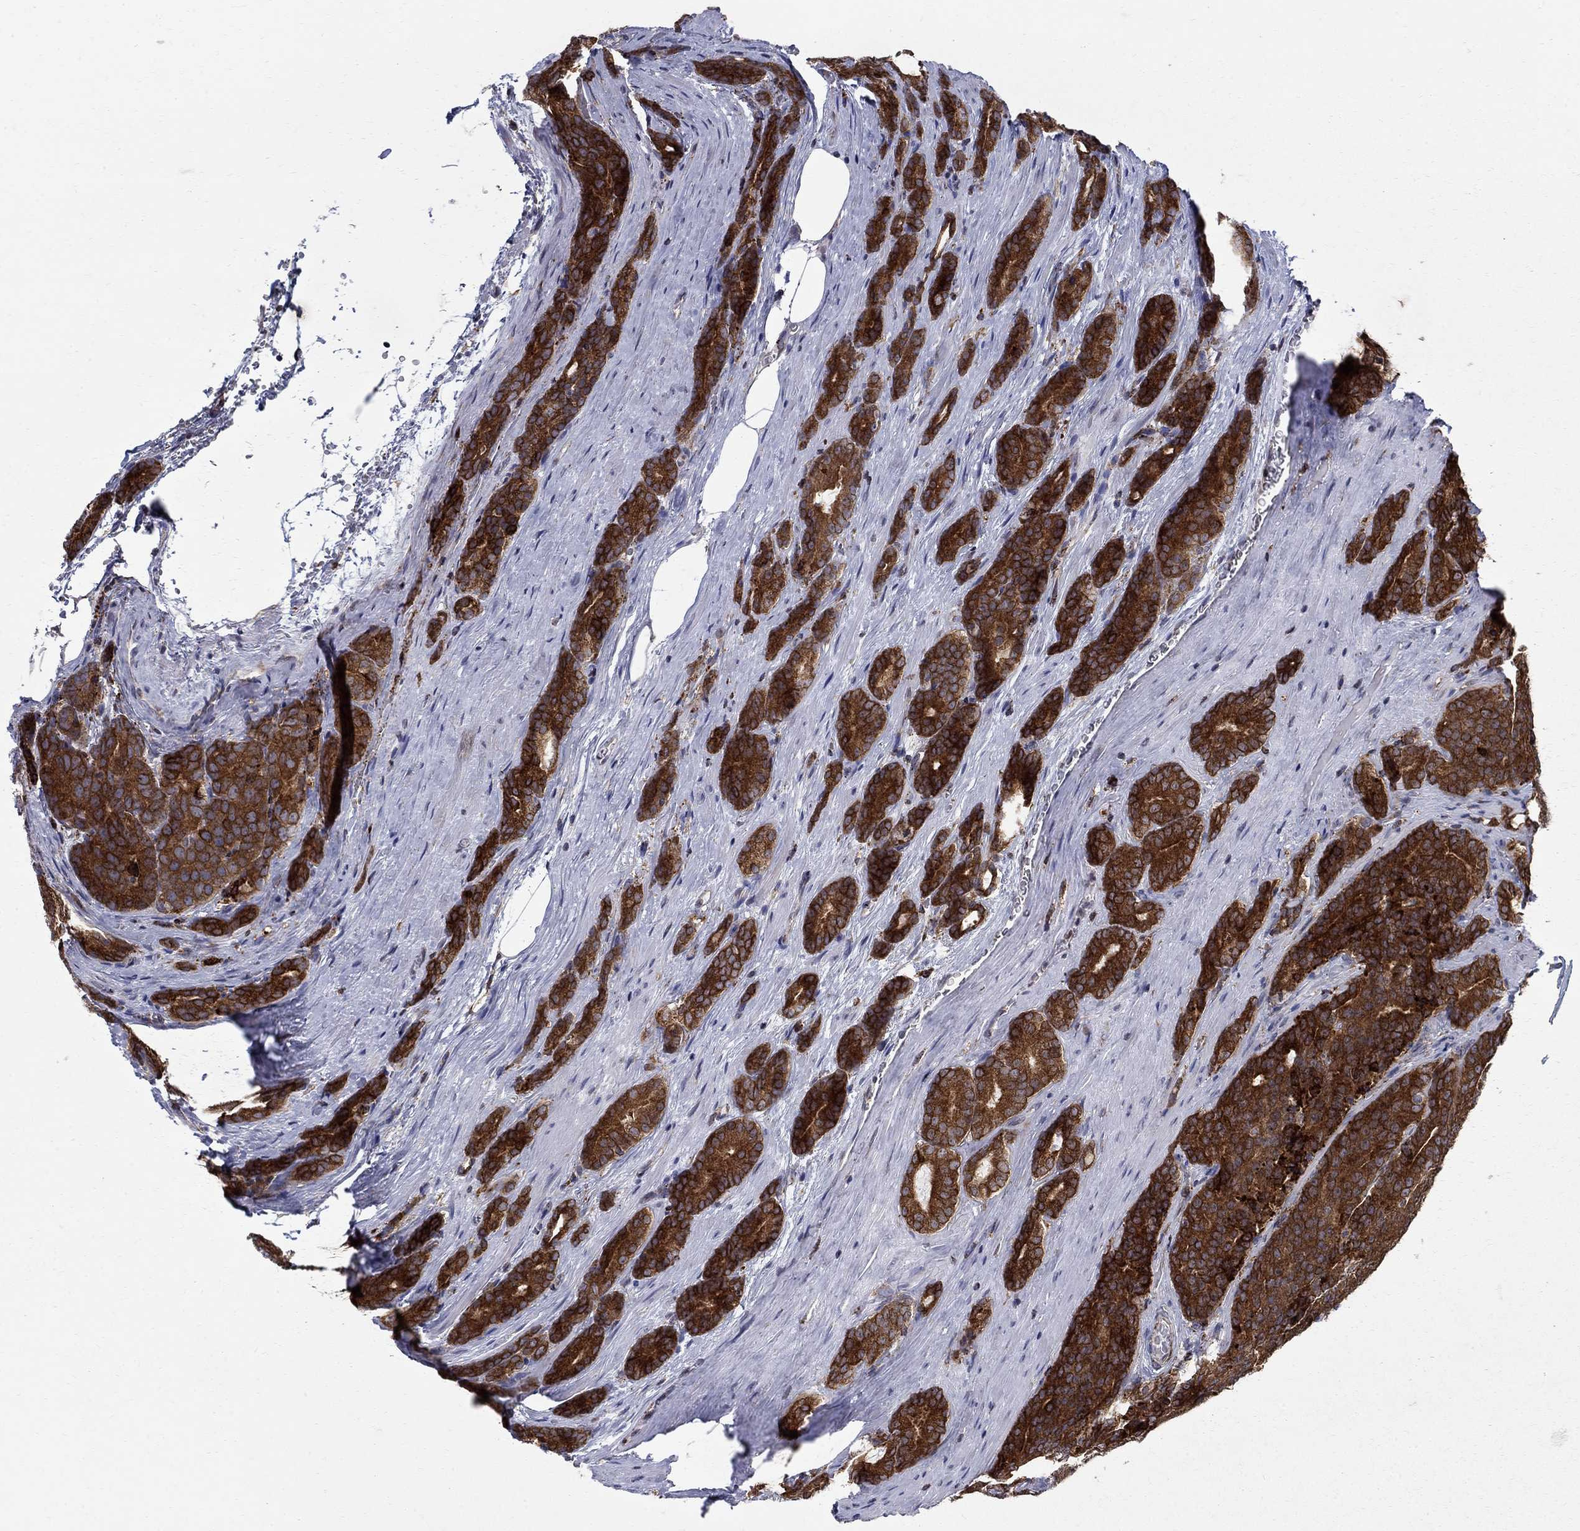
{"staining": {"intensity": "strong", "quantity": ">75%", "location": "cytoplasmic/membranous"}, "tissue": "prostate cancer", "cell_type": "Tumor cells", "image_type": "cancer", "snomed": [{"axis": "morphology", "description": "Adenocarcinoma, NOS"}, {"axis": "topography", "description": "Prostate"}], "caption": "Human prostate cancer stained with a brown dye exhibits strong cytoplasmic/membranous positive expression in approximately >75% of tumor cells.", "gene": "CAB39L", "patient": {"sex": "male", "age": 71}}